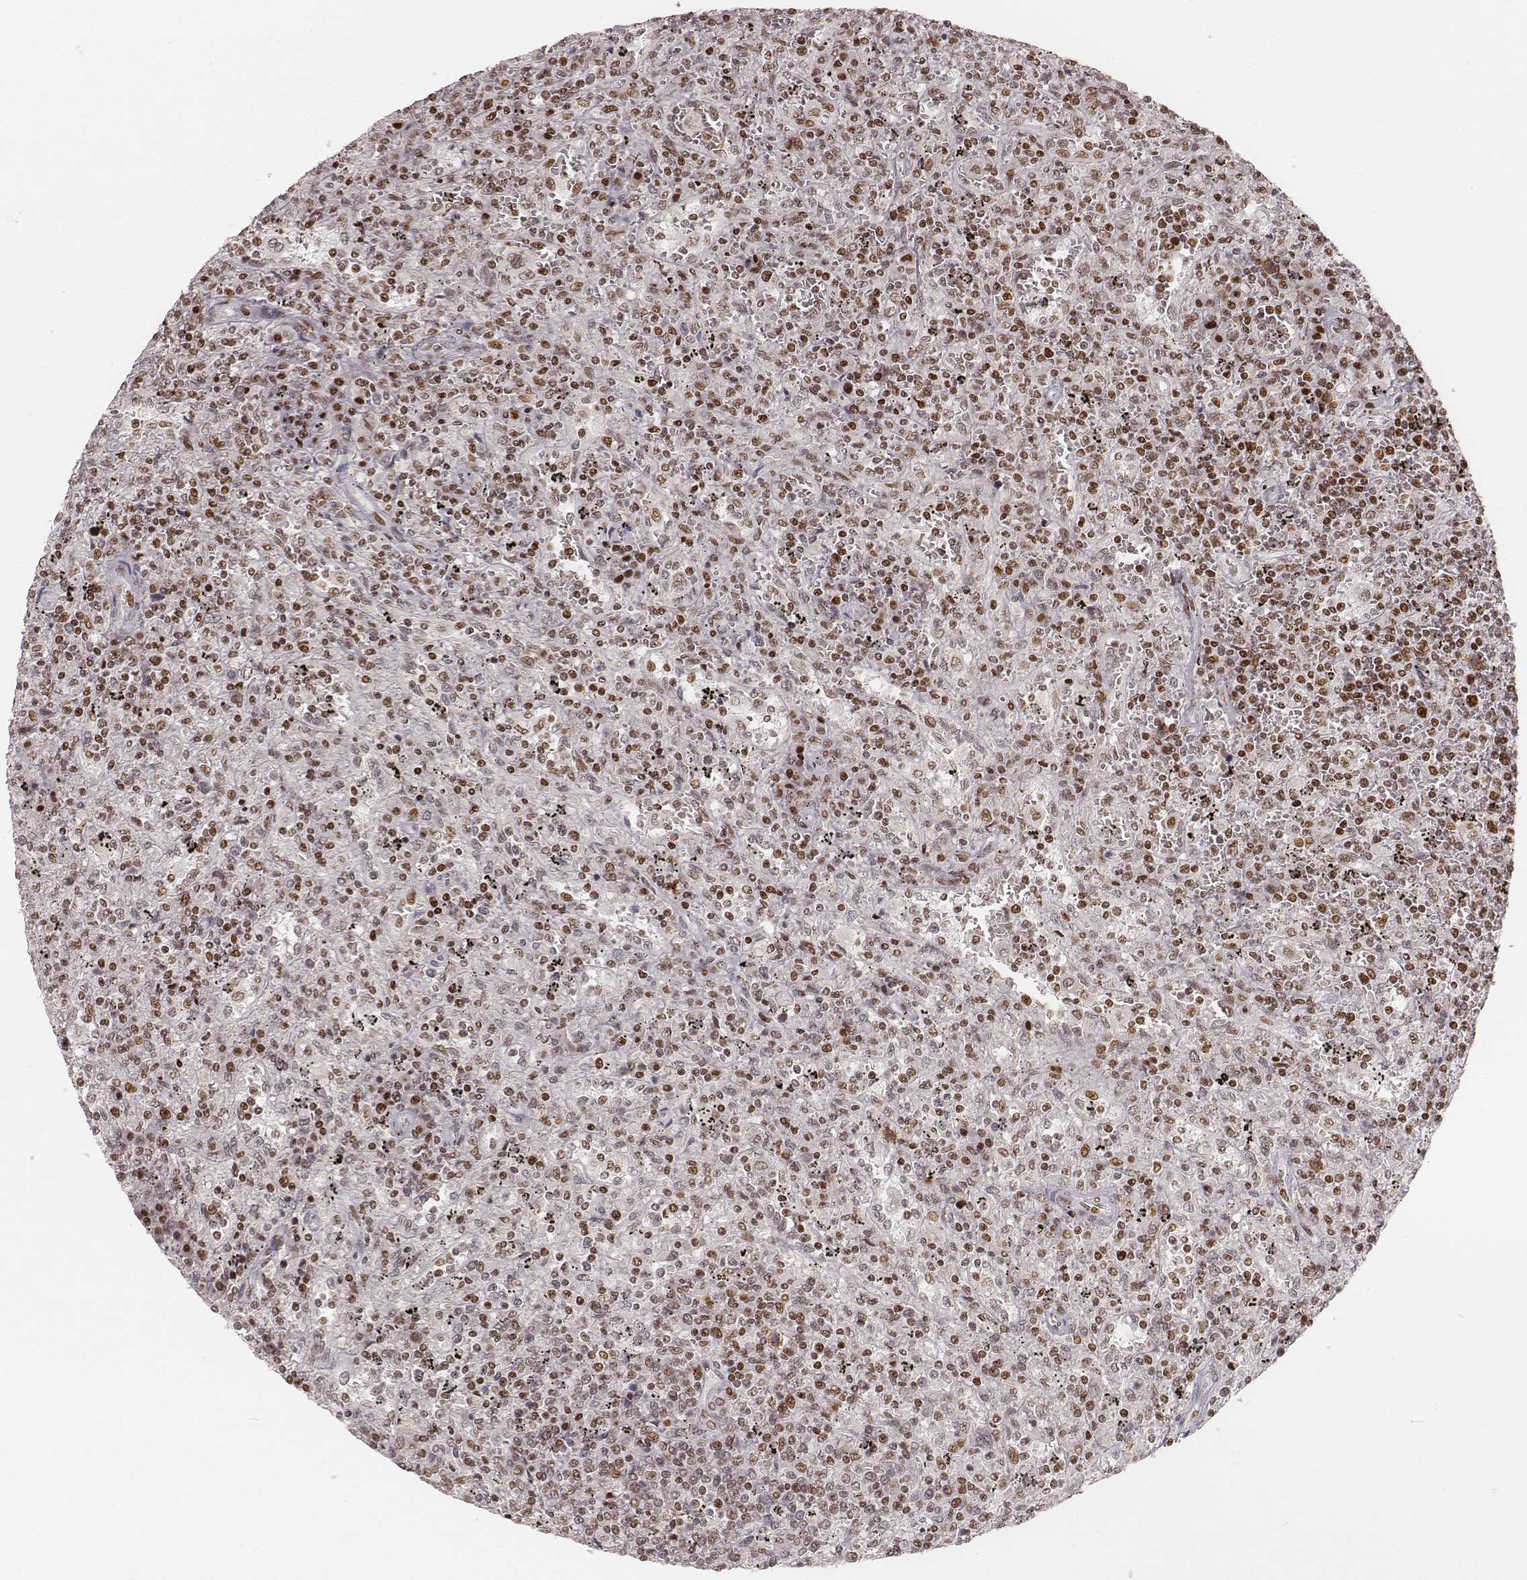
{"staining": {"intensity": "moderate", "quantity": ">75%", "location": "nuclear"}, "tissue": "lymphoma", "cell_type": "Tumor cells", "image_type": "cancer", "snomed": [{"axis": "morphology", "description": "Malignant lymphoma, non-Hodgkin's type, Low grade"}, {"axis": "topography", "description": "Spleen"}], "caption": "Human malignant lymphoma, non-Hodgkin's type (low-grade) stained for a protein (brown) reveals moderate nuclear positive expression in approximately >75% of tumor cells.", "gene": "HNRNPC", "patient": {"sex": "male", "age": 62}}